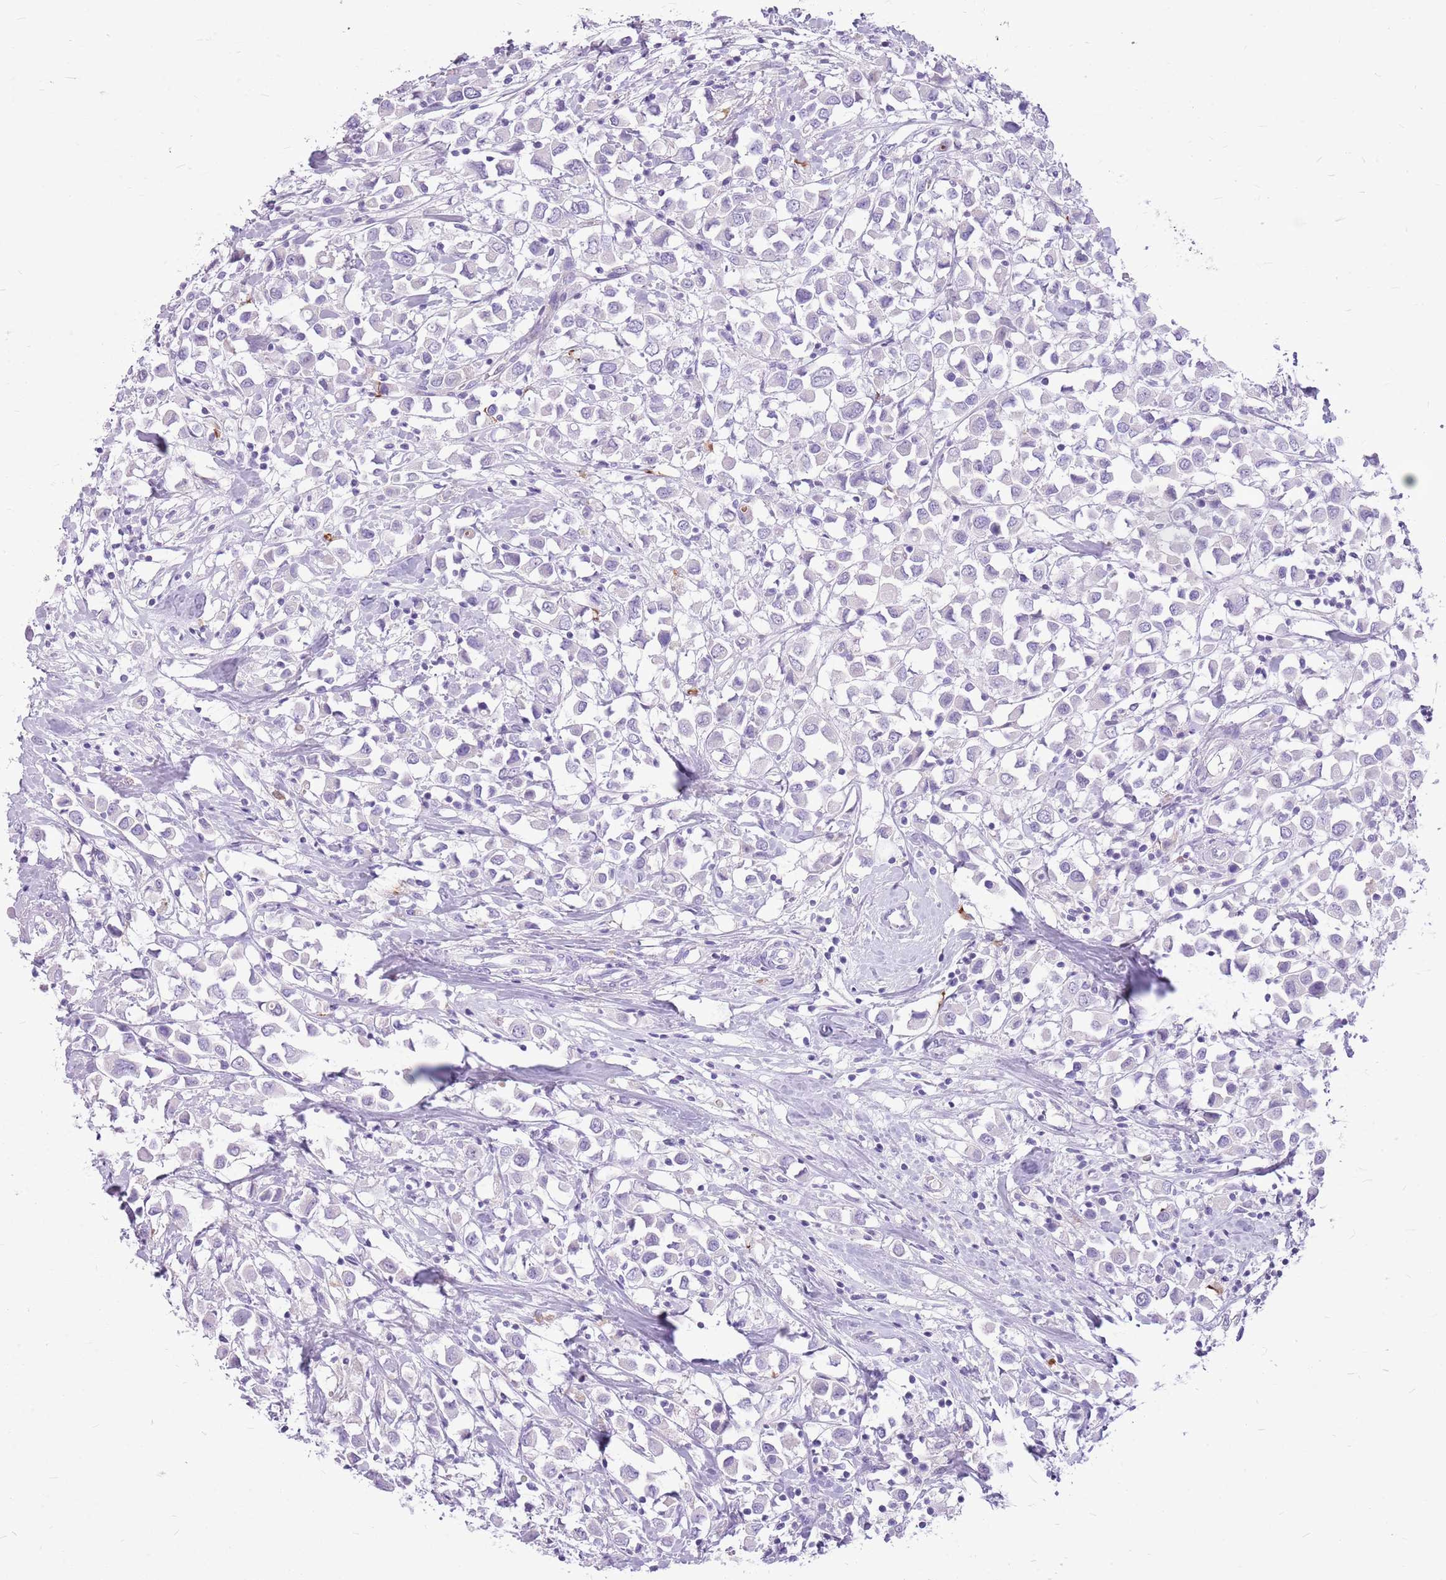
{"staining": {"intensity": "negative", "quantity": "none", "location": "none"}, "tissue": "breast cancer", "cell_type": "Tumor cells", "image_type": "cancer", "snomed": [{"axis": "morphology", "description": "Duct carcinoma"}, {"axis": "topography", "description": "Breast"}], "caption": "An IHC image of breast cancer is shown. There is no staining in tumor cells of breast cancer.", "gene": "ZNF425", "patient": {"sex": "female", "age": 61}}